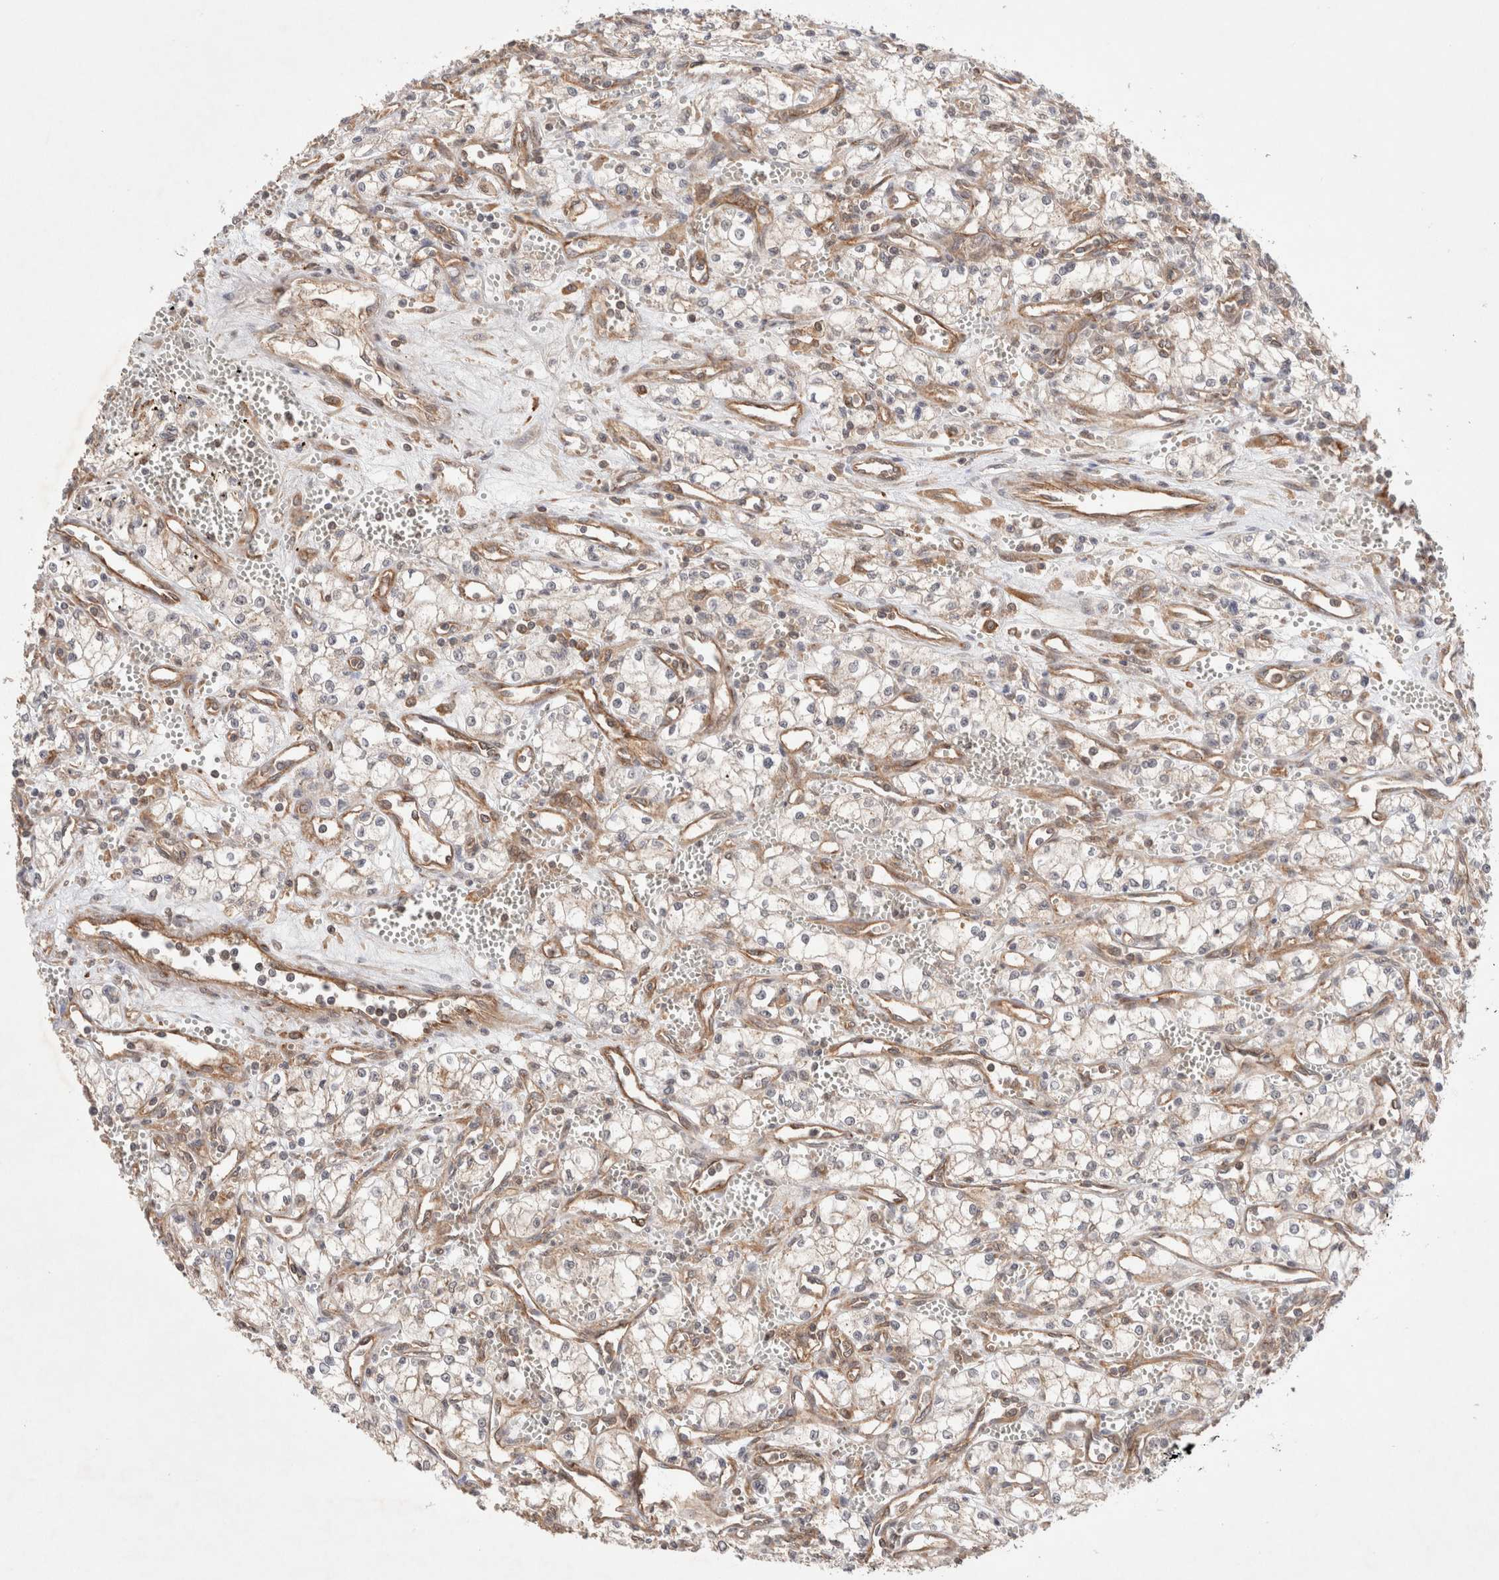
{"staining": {"intensity": "weak", "quantity": "25%-75%", "location": "cytoplasmic/membranous"}, "tissue": "renal cancer", "cell_type": "Tumor cells", "image_type": "cancer", "snomed": [{"axis": "morphology", "description": "Adenocarcinoma, NOS"}, {"axis": "topography", "description": "Kidney"}], "caption": "Immunohistochemical staining of human adenocarcinoma (renal) shows low levels of weak cytoplasmic/membranous protein positivity in about 25%-75% of tumor cells. Immunohistochemistry (ihc) stains the protein in brown and the nuclei are stained blue.", "gene": "SIKE1", "patient": {"sex": "male", "age": 59}}